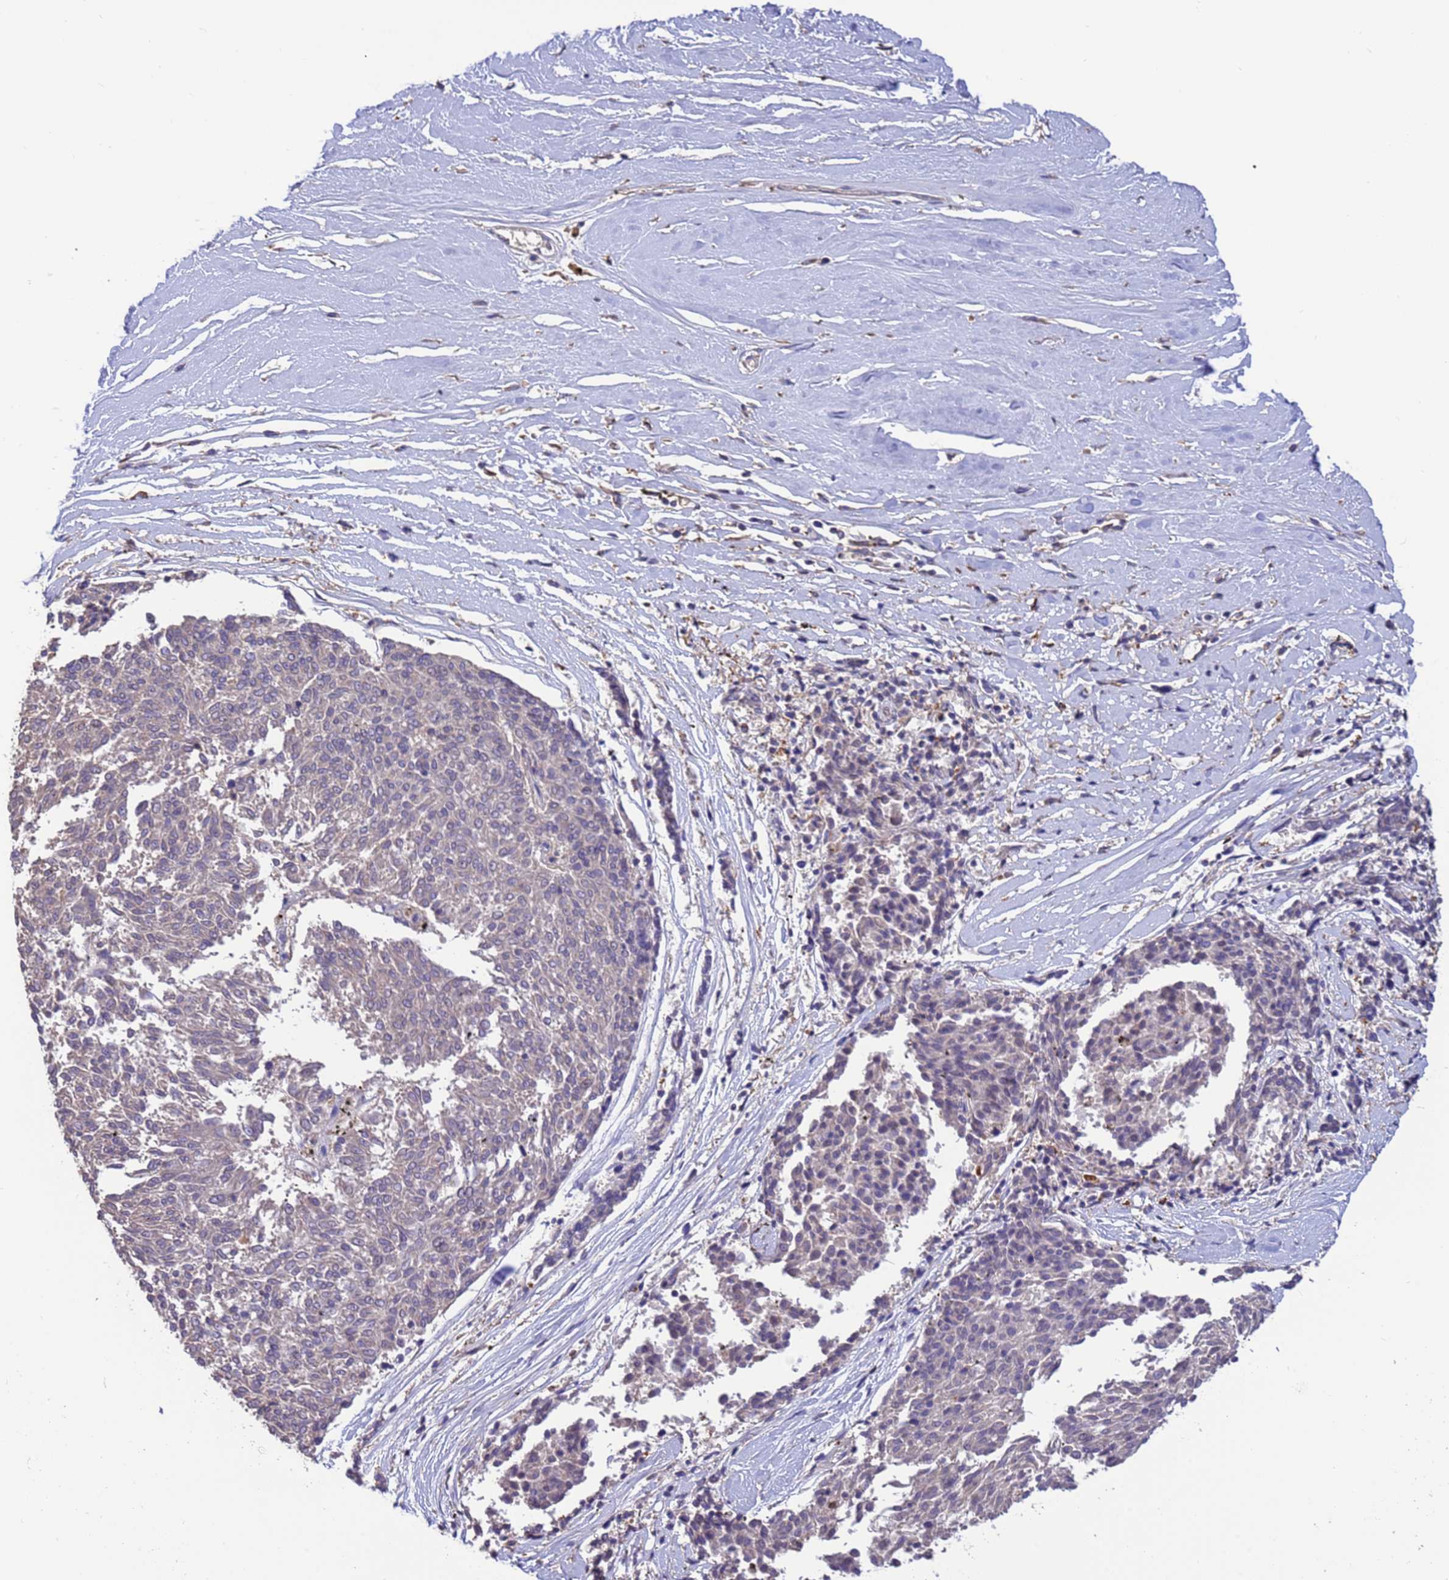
{"staining": {"intensity": "negative", "quantity": "none", "location": "none"}, "tissue": "melanoma", "cell_type": "Tumor cells", "image_type": "cancer", "snomed": [{"axis": "morphology", "description": "Malignant melanoma, NOS"}, {"axis": "topography", "description": "Skin"}], "caption": "Immunohistochemical staining of melanoma reveals no significant staining in tumor cells.", "gene": "AMPD3", "patient": {"sex": "female", "age": 72}}